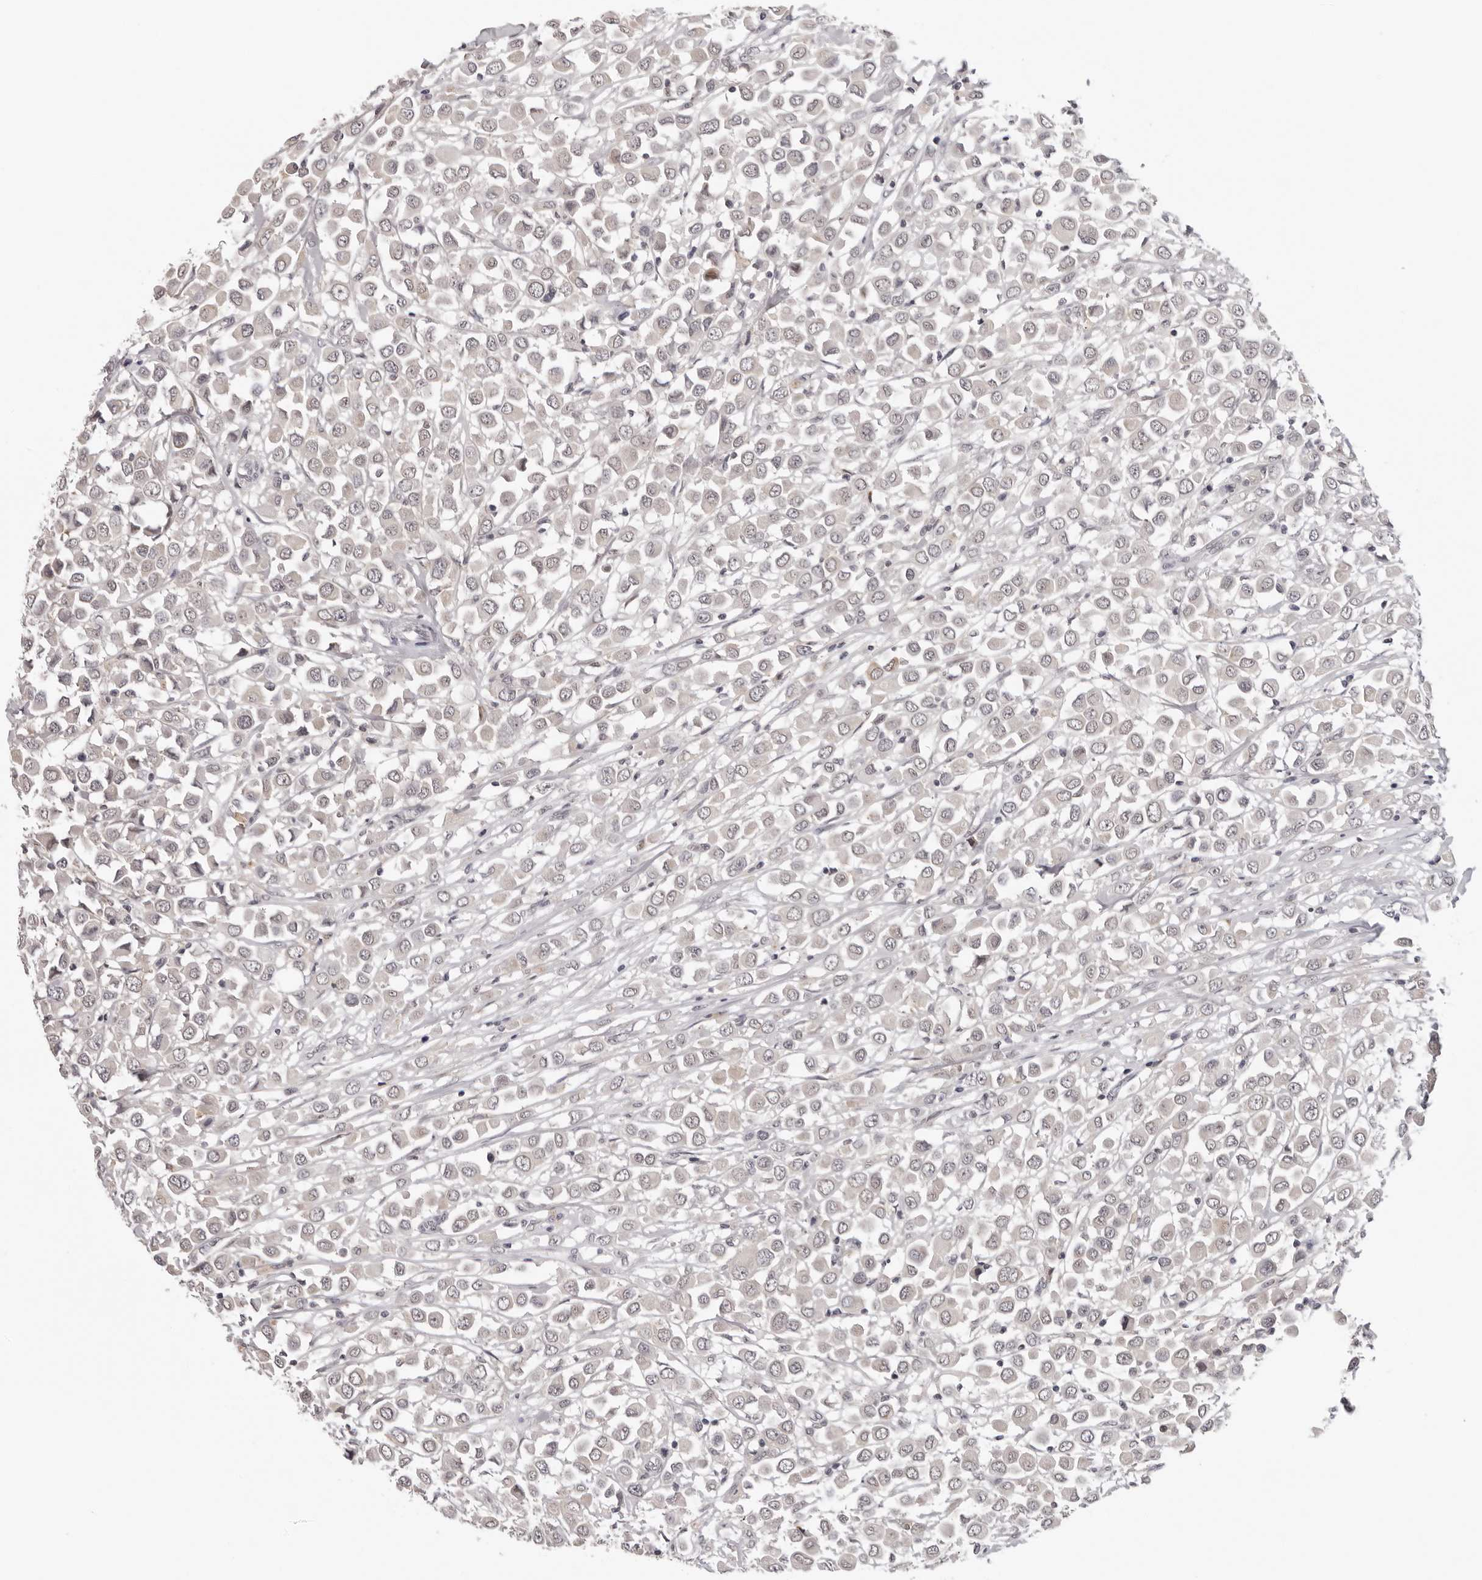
{"staining": {"intensity": "negative", "quantity": "none", "location": "none"}, "tissue": "breast cancer", "cell_type": "Tumor cells", "image_type": "cancer", "snomed": [{"axis": "morphology", "description": "Duct carcinoma"}, {"axis": "topography", "description": "Breast"}], "caption": "Breast invasive ductal carcinoma stained for a protein using IHC displays no staining tumor cells.", "gene": "PRUNE1", "patient": {"sex": "female", "age": 61}}